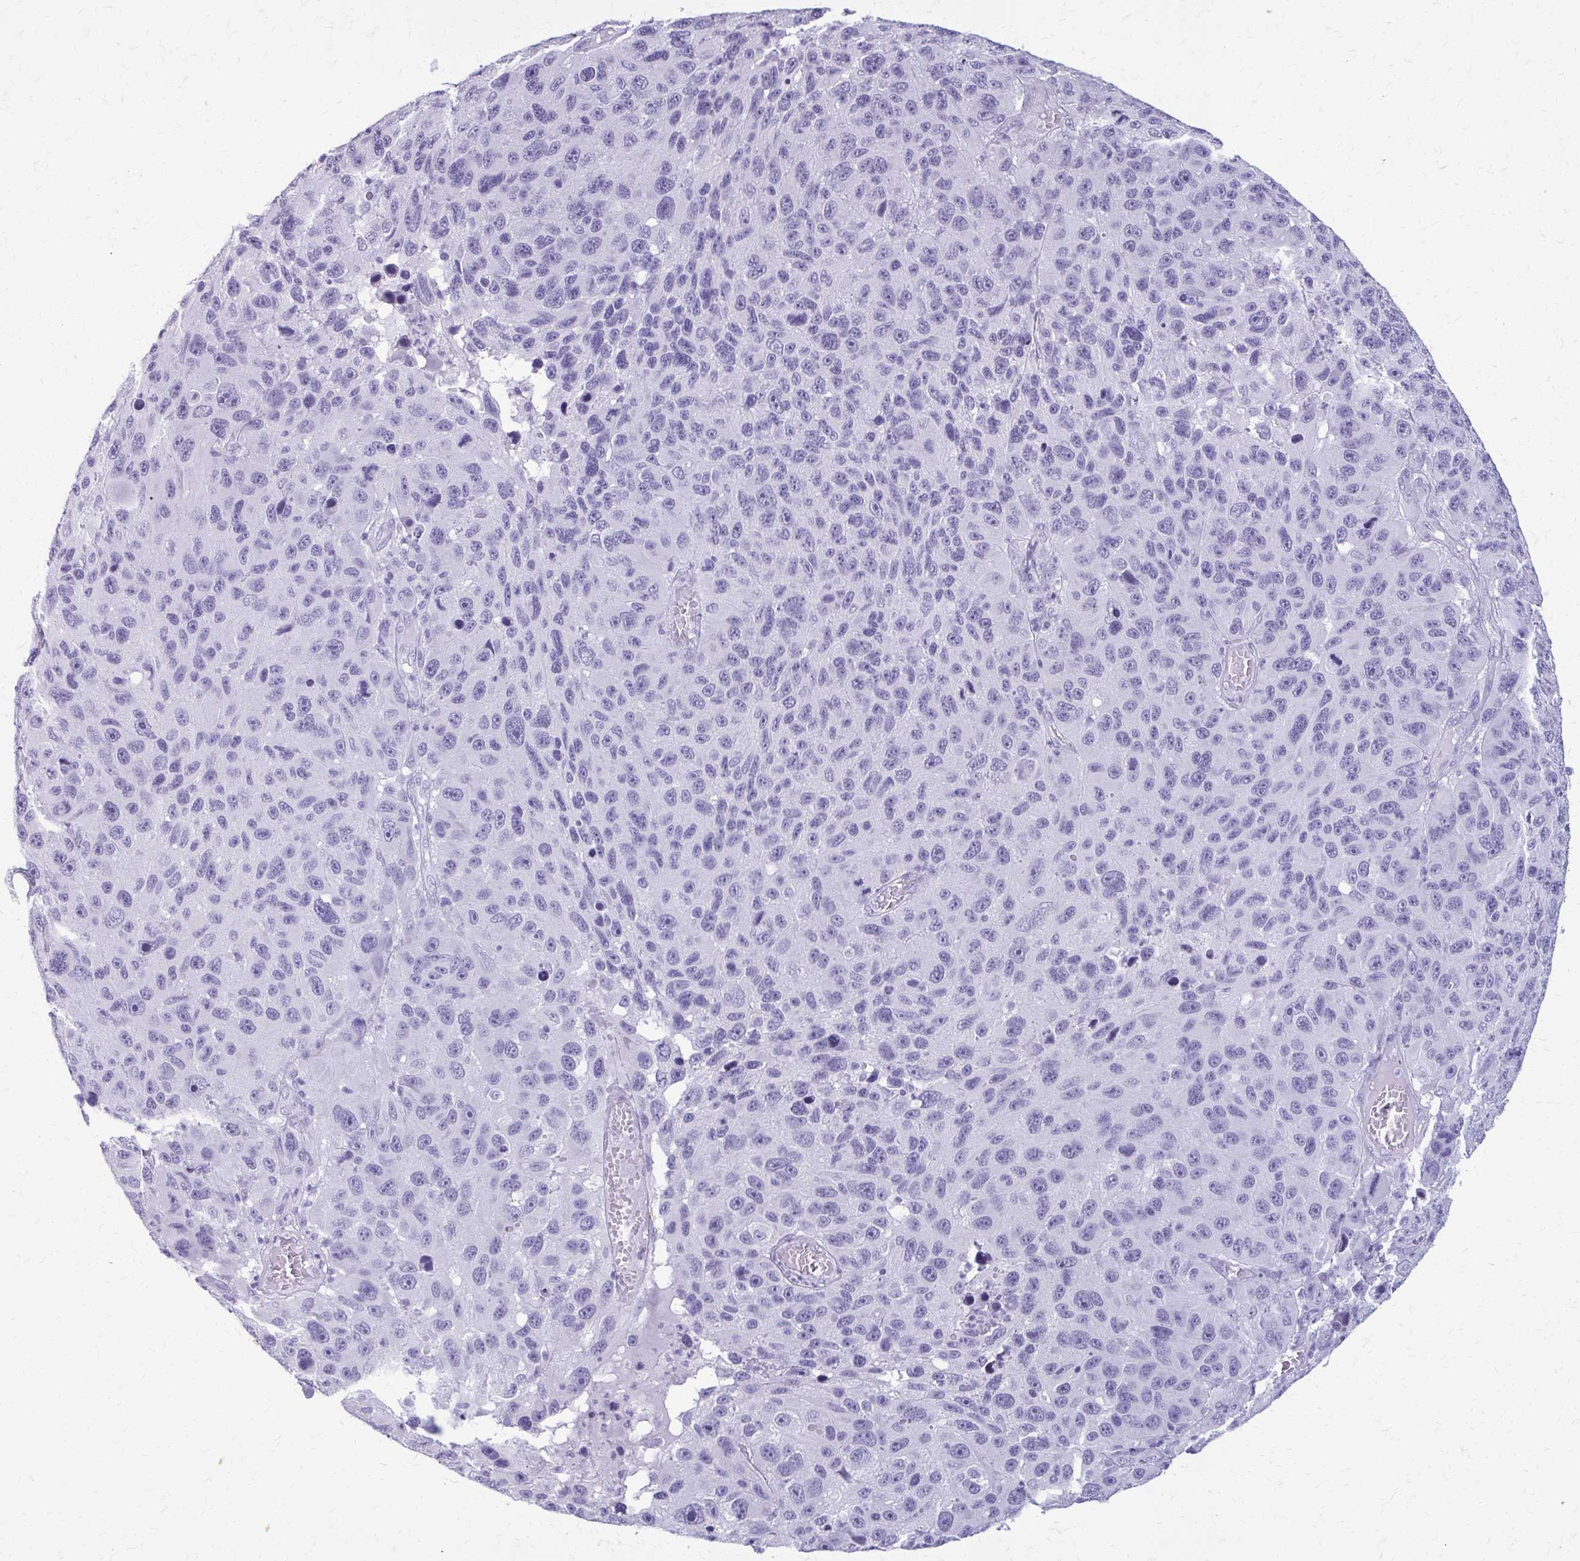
{"staining": {"intensity": "negative", "quantity": "none", "location": "none"}, "tissue": "melanoma", "cell_type": "Tumor cells", "image_type": "cancer", "snomed": [{"axis": "morphology", "description": "Malignant melanoma, NOS"}, {"axis": "topography", "description": "Skin"}], "caption": "Tumor cells are negative for brown protein staining in malignant melanoma. (DAB IHC visualized using brightfield microscopy, high magnification).", "gene": "KRT5", "patient": {"sex": "male", "age": 53}}